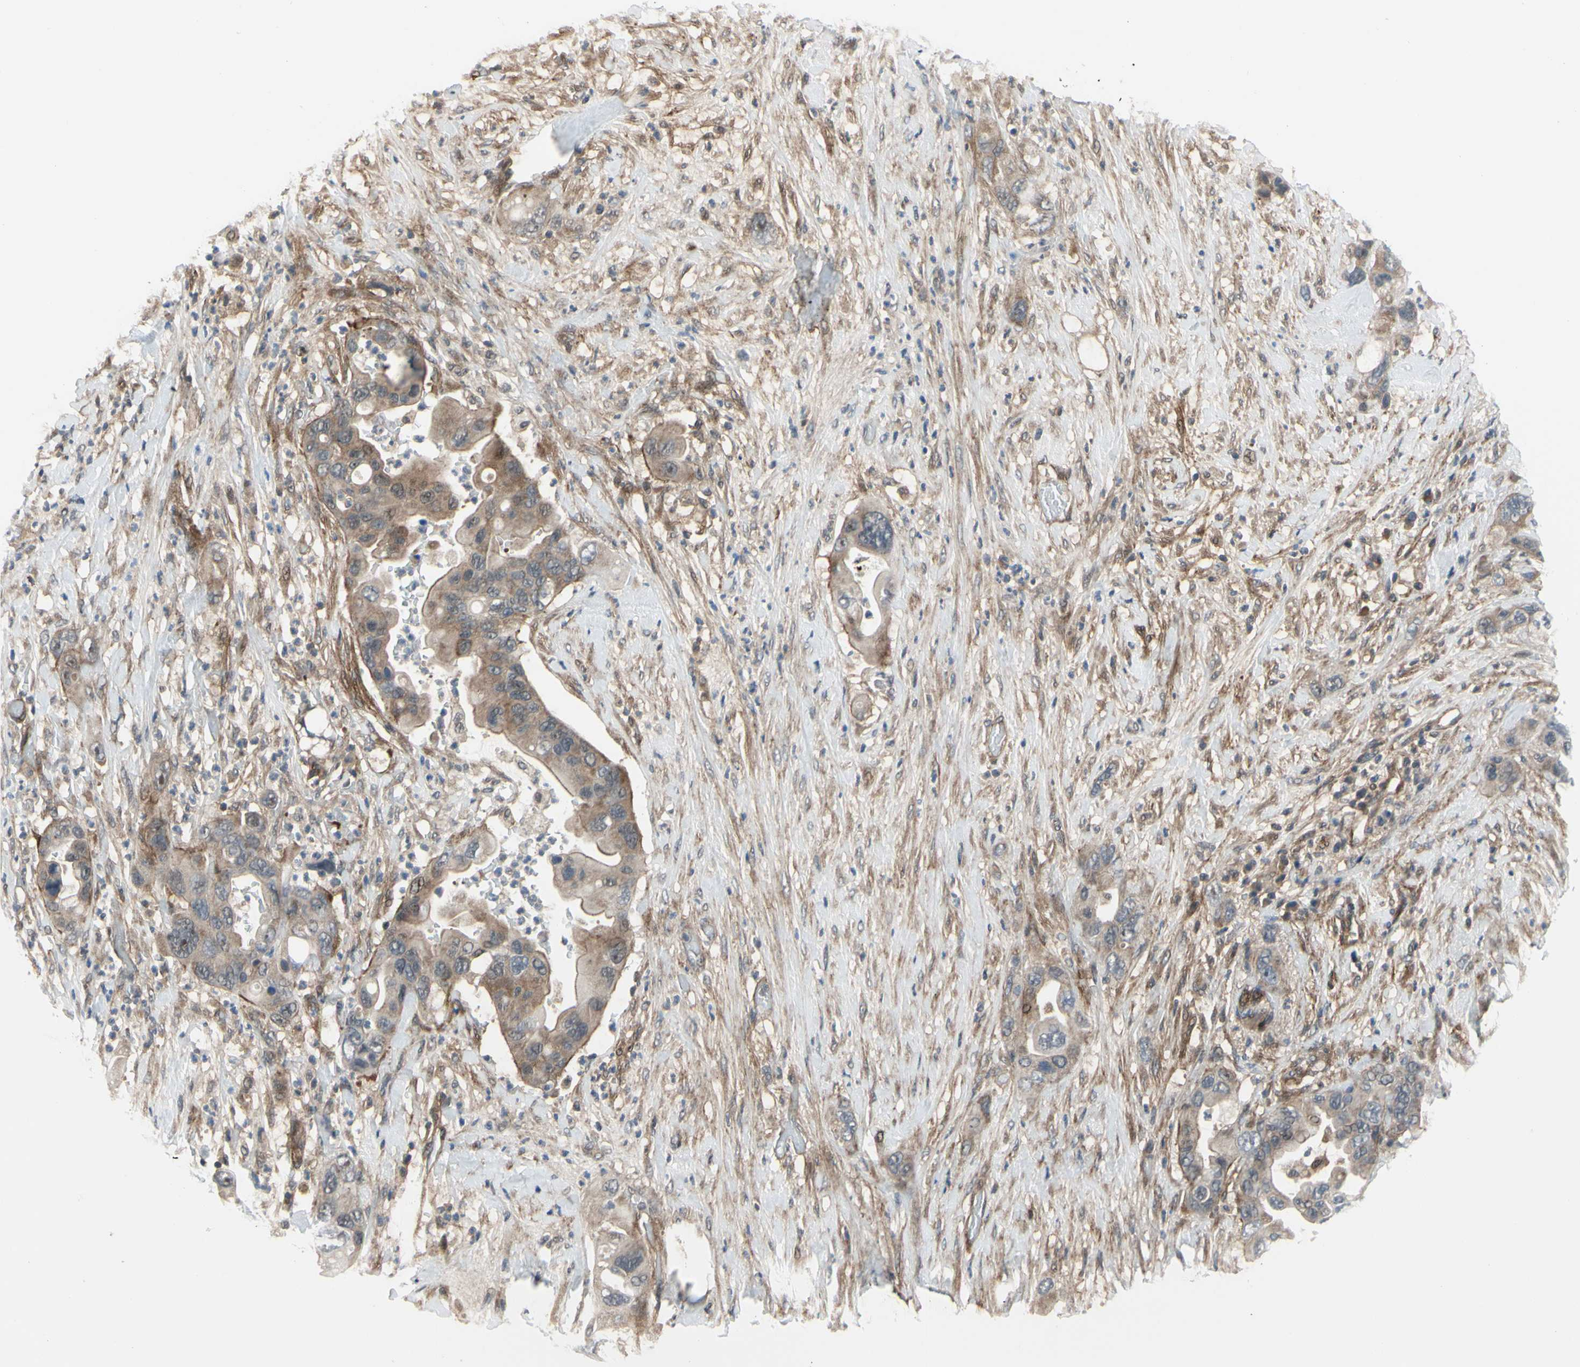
{"staining": {"intensity": "moderate", "quantity": ">75%", "location": "cytoplasmic/membranous,nuclear"}, "tissue": "pancreatic cancer", "cell_type": "Tumor cells", "image_type": "cancer", "snomed": [{"axis": "morphology", "description": "Adenocarcinoma, NOS"}, {"axis": "topography", "description": "Pancreas"}], "caption": "Adenocarcinoma (pancreatic) tissue shows moderate cytoplasmic/membranous and nuclear staining in about >75% of tumor cells, visualized by immunohistochemistry.", "gene": "COMMD9", "patient": {"sex": "female", "age": 71}}